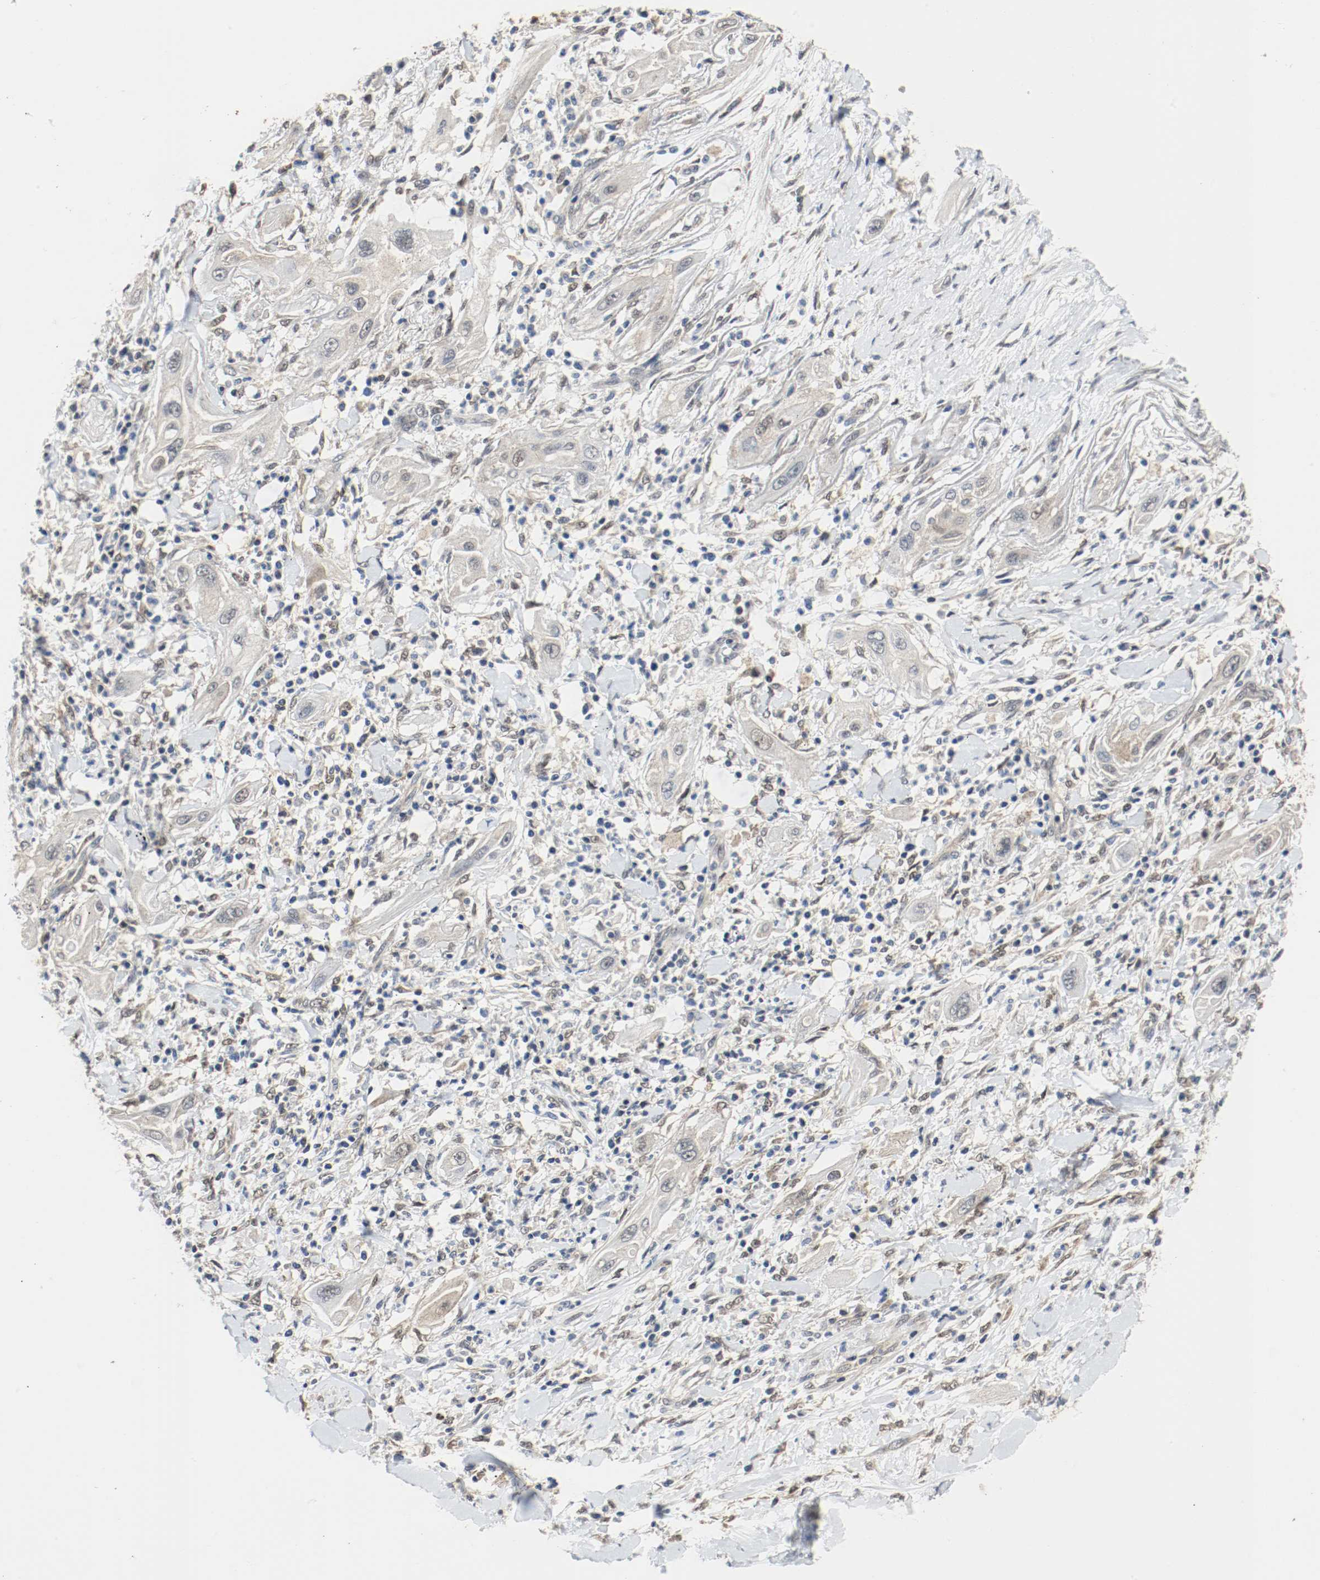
{"staining": {"intensity": "weak", "quantity": "25%-75%", "location": "cytoplasmic/membranous,nuclear"}, "tissue": "lung cancer", "cell_type": "Tumor cells", "image_type": "cancer", "snomed": [{"axis": "morphology", "description": "Squamous cell carcinoma, NOS"}, {"axis": "topography", "description": "Lung"}], "caption": "Lung cancer stained for a protein shows weak cytoplasmic/membranous and nuclear positivity in tumor cells.", "gene": "PPME1", "patient": {"sex": "female", "age": 47}}